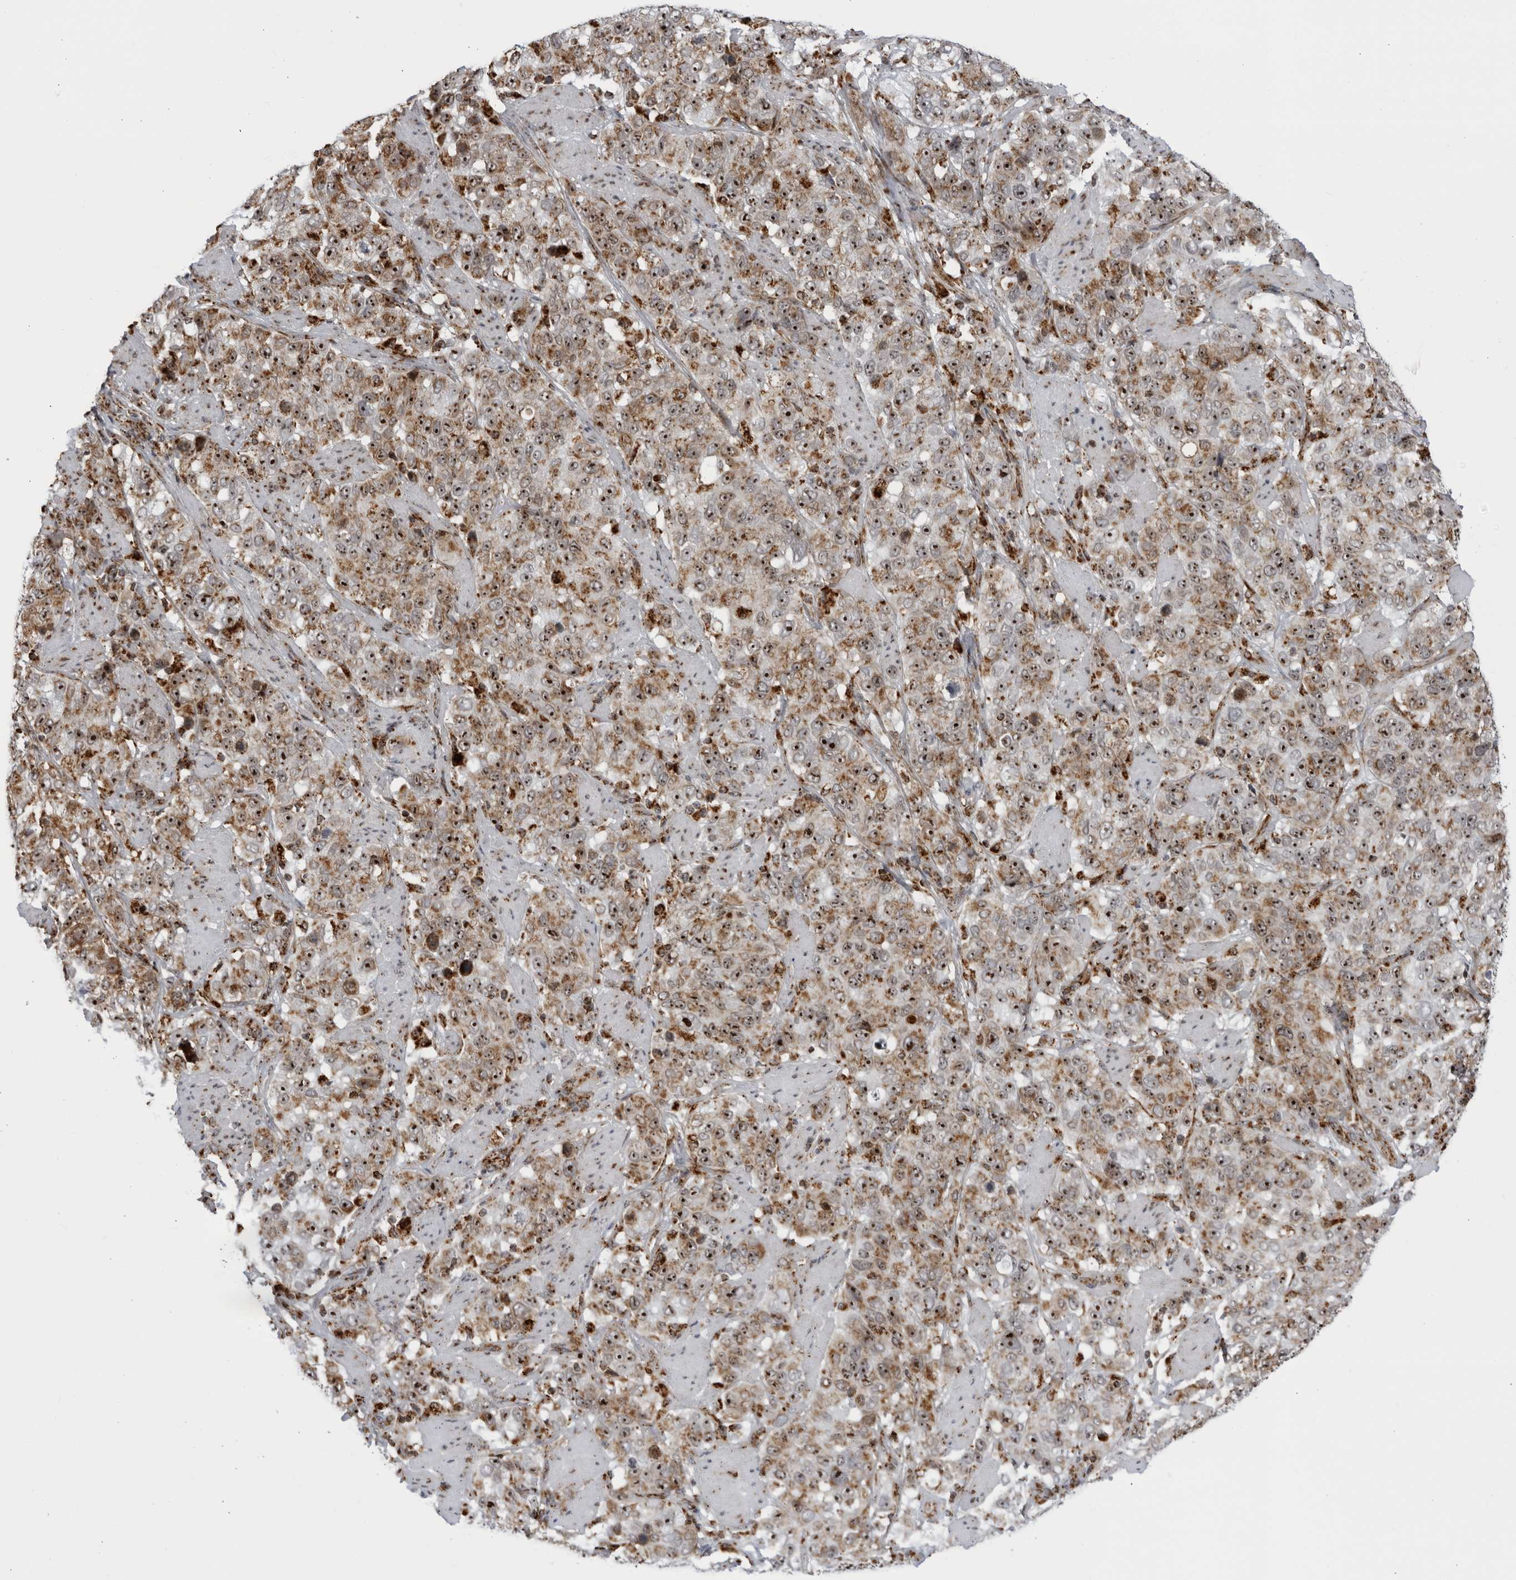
{"staining": {"intensity": "moderate", "quantity": ">75%", "location": "cytoplasmic/membranous,nuclear"}, "tissue": "stomach cancer", "cell_type": "Tumor cells", "image_type": "cancer", "snomed": [{"axis": "morphology", "description": "Adenocarcinoma, NOS"}, {"axis": "topography", "description": "Stomach"}], "caption": "Immunohistochemical staining of human stomach cancer (adenocarcinoma) reveals medium levels of moderate cytoplasmic/membranous and nuclear staining in approximately >75% of tumor cells. (DAB (3,3'-diaminobenzidine) IHC with brightfield microscopy, high magnification).", "gene": "RBM34", "patient": {"sex": "male", "age": 48}}